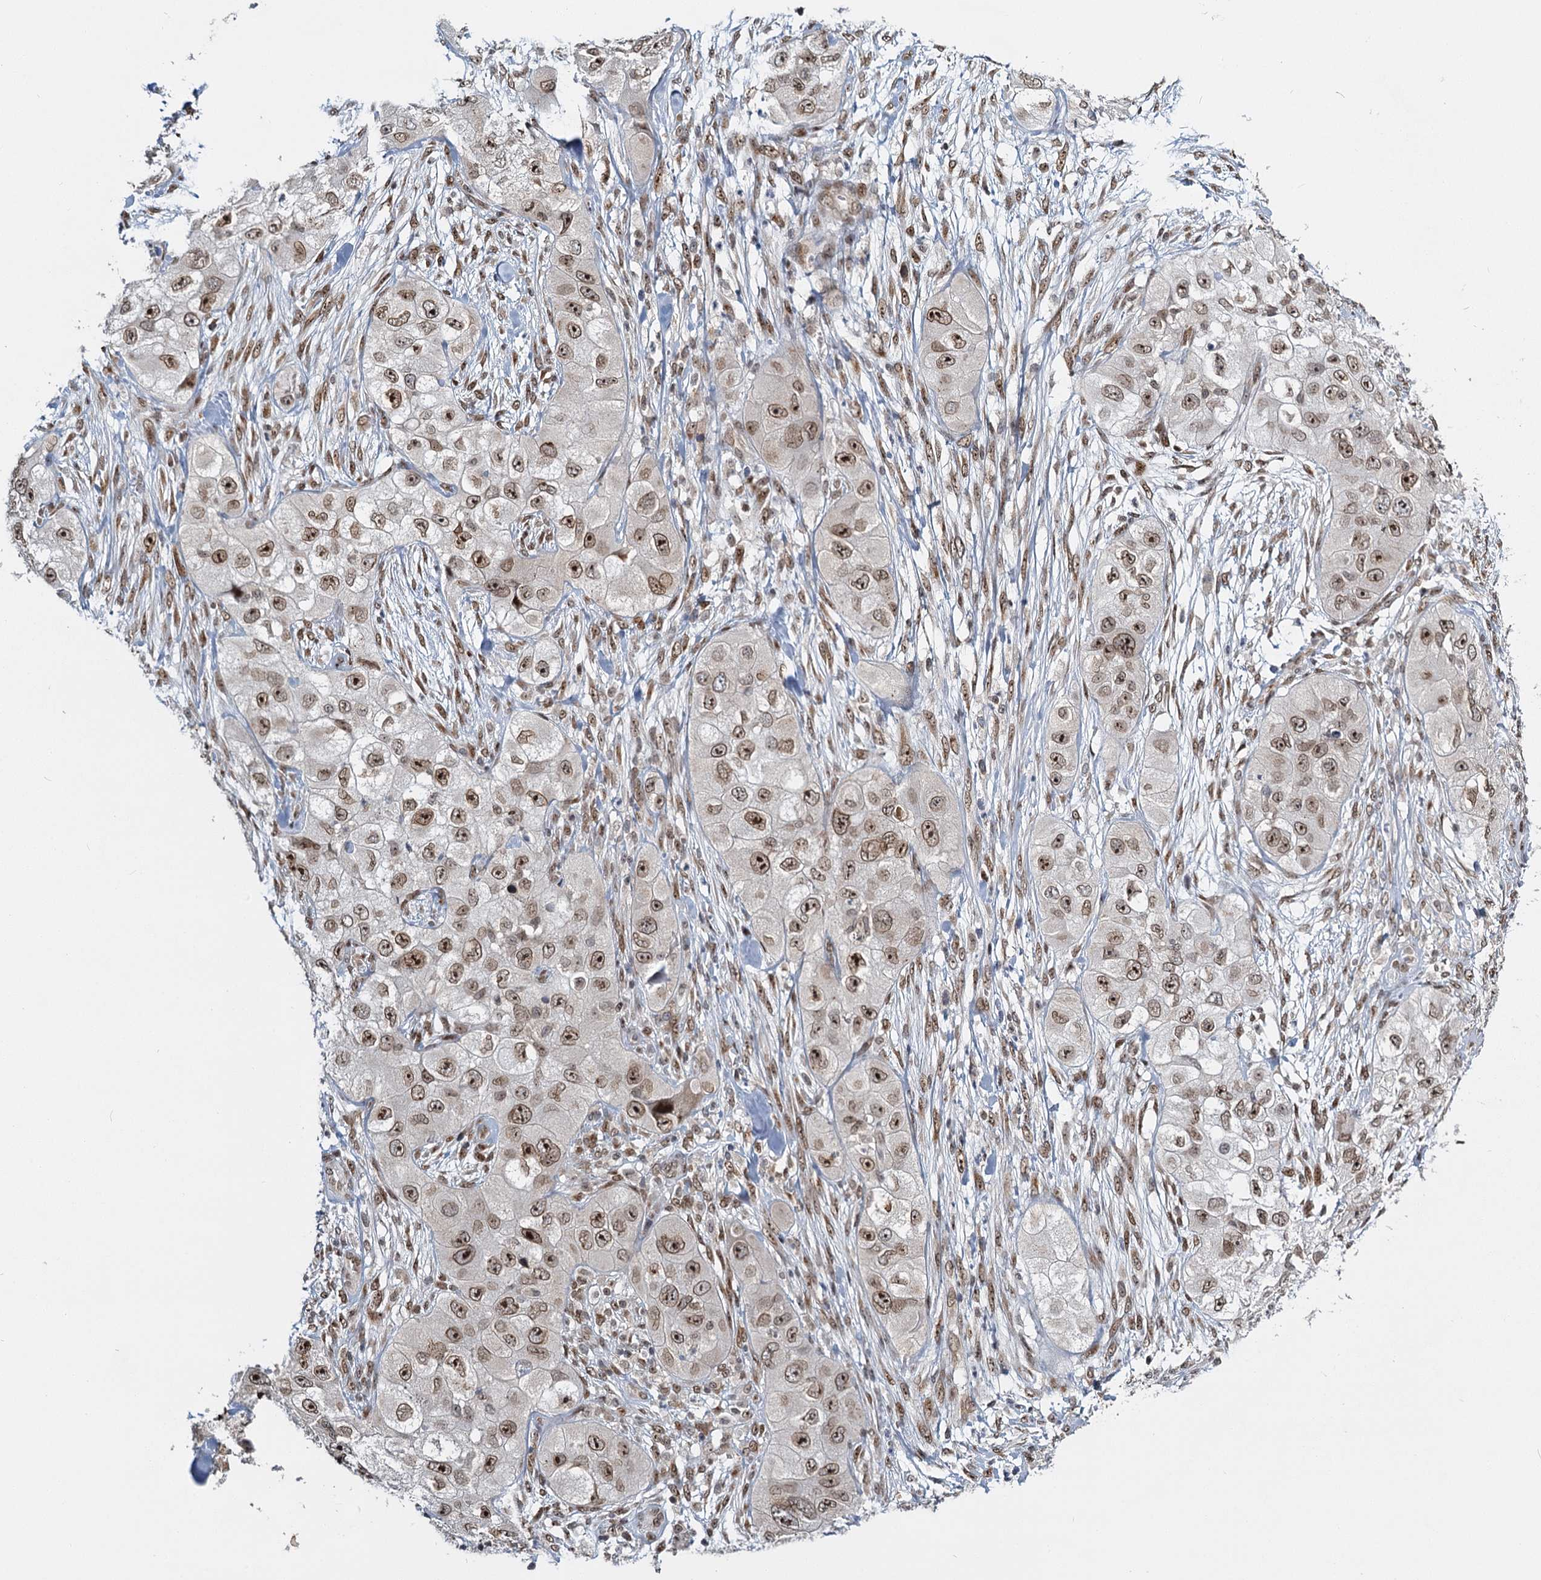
{"staining": {"intensity": "moderate", "quantity": ">75%", "location": "cytoplasmic/membranous,nuclear"}, "tissue": "skin cancer", "cell_type": "Tumor cells", "image_type": "cancer", "snomed": [{"axis": "morphology", "description": "Squamous cell carcinoma, NOS"}, {"axis": "topography", "description": "Skin"}, {"axis": "topography", "description": "Subcutis"}], "caption": "DAB (3,3'-diaminobenzidine) immunohistochemical staining of skin cancer (squamous cell carcinoma) displays moderate cytoplasmic/membranous and nuclear protein staining in about >75% of tumor cells.", "gene": "TREX1", "patient": {"sex": "male", "age": 73}}